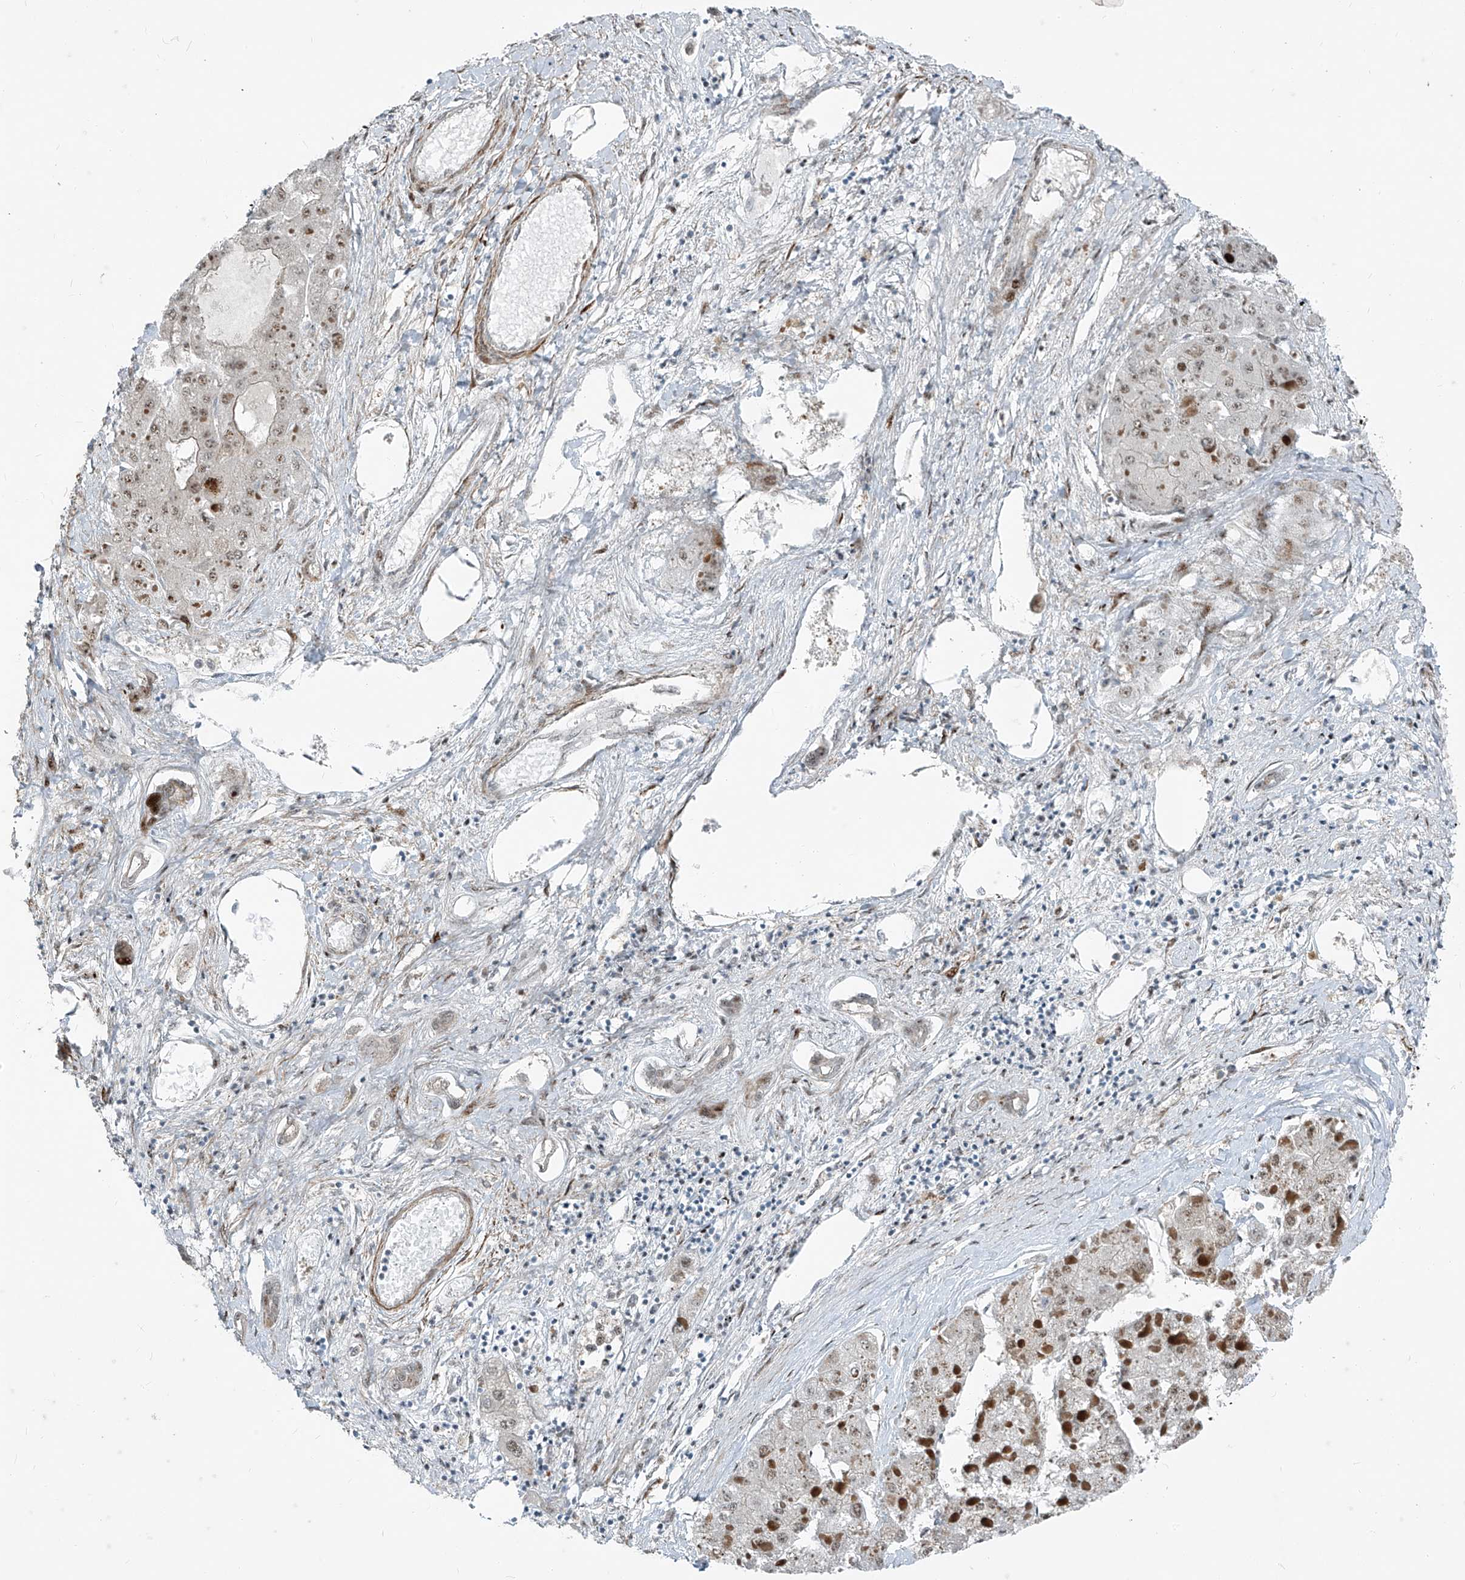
{"staining": {"intensity": "weak", "quantity": "25%-75%", "location": "nuclear"}, "tissue": "liver cancer", "cell_type": "Tumor cells", "image_type": "cancer", "snomed": [{"axis": "morphology", "description": "Carcinoma, Hepatocellular, NOS"}, {"axis": "topography", "description": "Liver"}], "caption": "IHC of liver cancer (hepatocellular carcinoma) reveals low levels of weak nuclear positivity in about 25%-75% of tumor cells. (DAB (3,3'-diaminobenzidine) IHC with brightfield microscopy, high magnification).", "gene": "PPCS", "patient": {"sex": "female", "age": 73}}